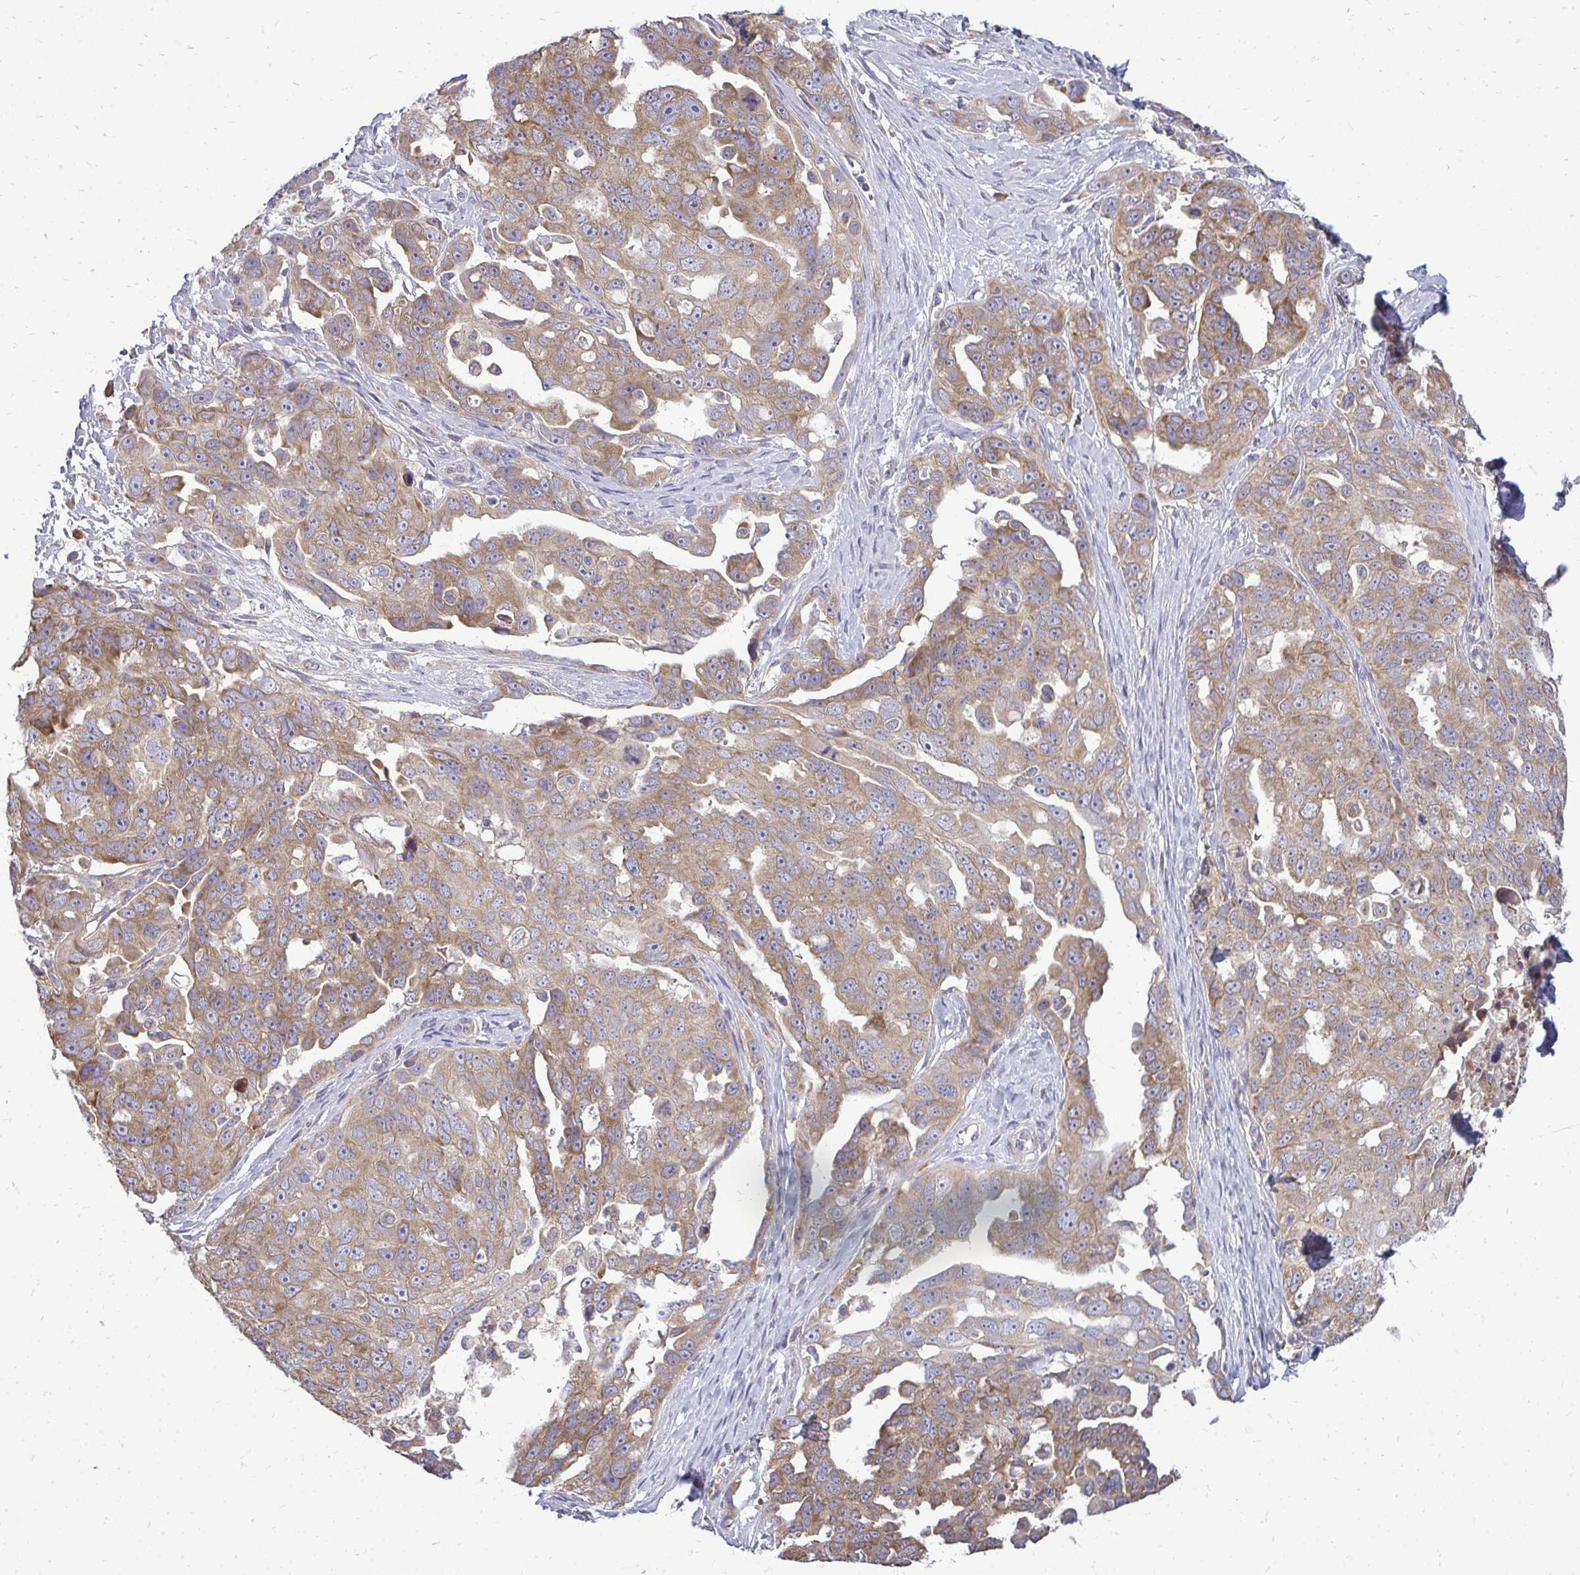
{"staining": {"intensity": "moderate", "quantity": ">75%", "location": "cytoplasmic/membranous"}, "tissue": "ovarian cancer", "cell_type": "Tumor cells", "image_type": "cancer", "snomed": [{"axis": "morphology", "description": "Carcinoma, endometroid"}, {"axis": "topography", "description": "Ovary"}], "caption": "Ovarian cancer was stained to show a protein in brown. There is medium levels of moderate cytoplasmic/membranous positivity in about >75% of tumor cells.", "gene": "RPLP2", "patient": {"sex": "female", "age": 70}}